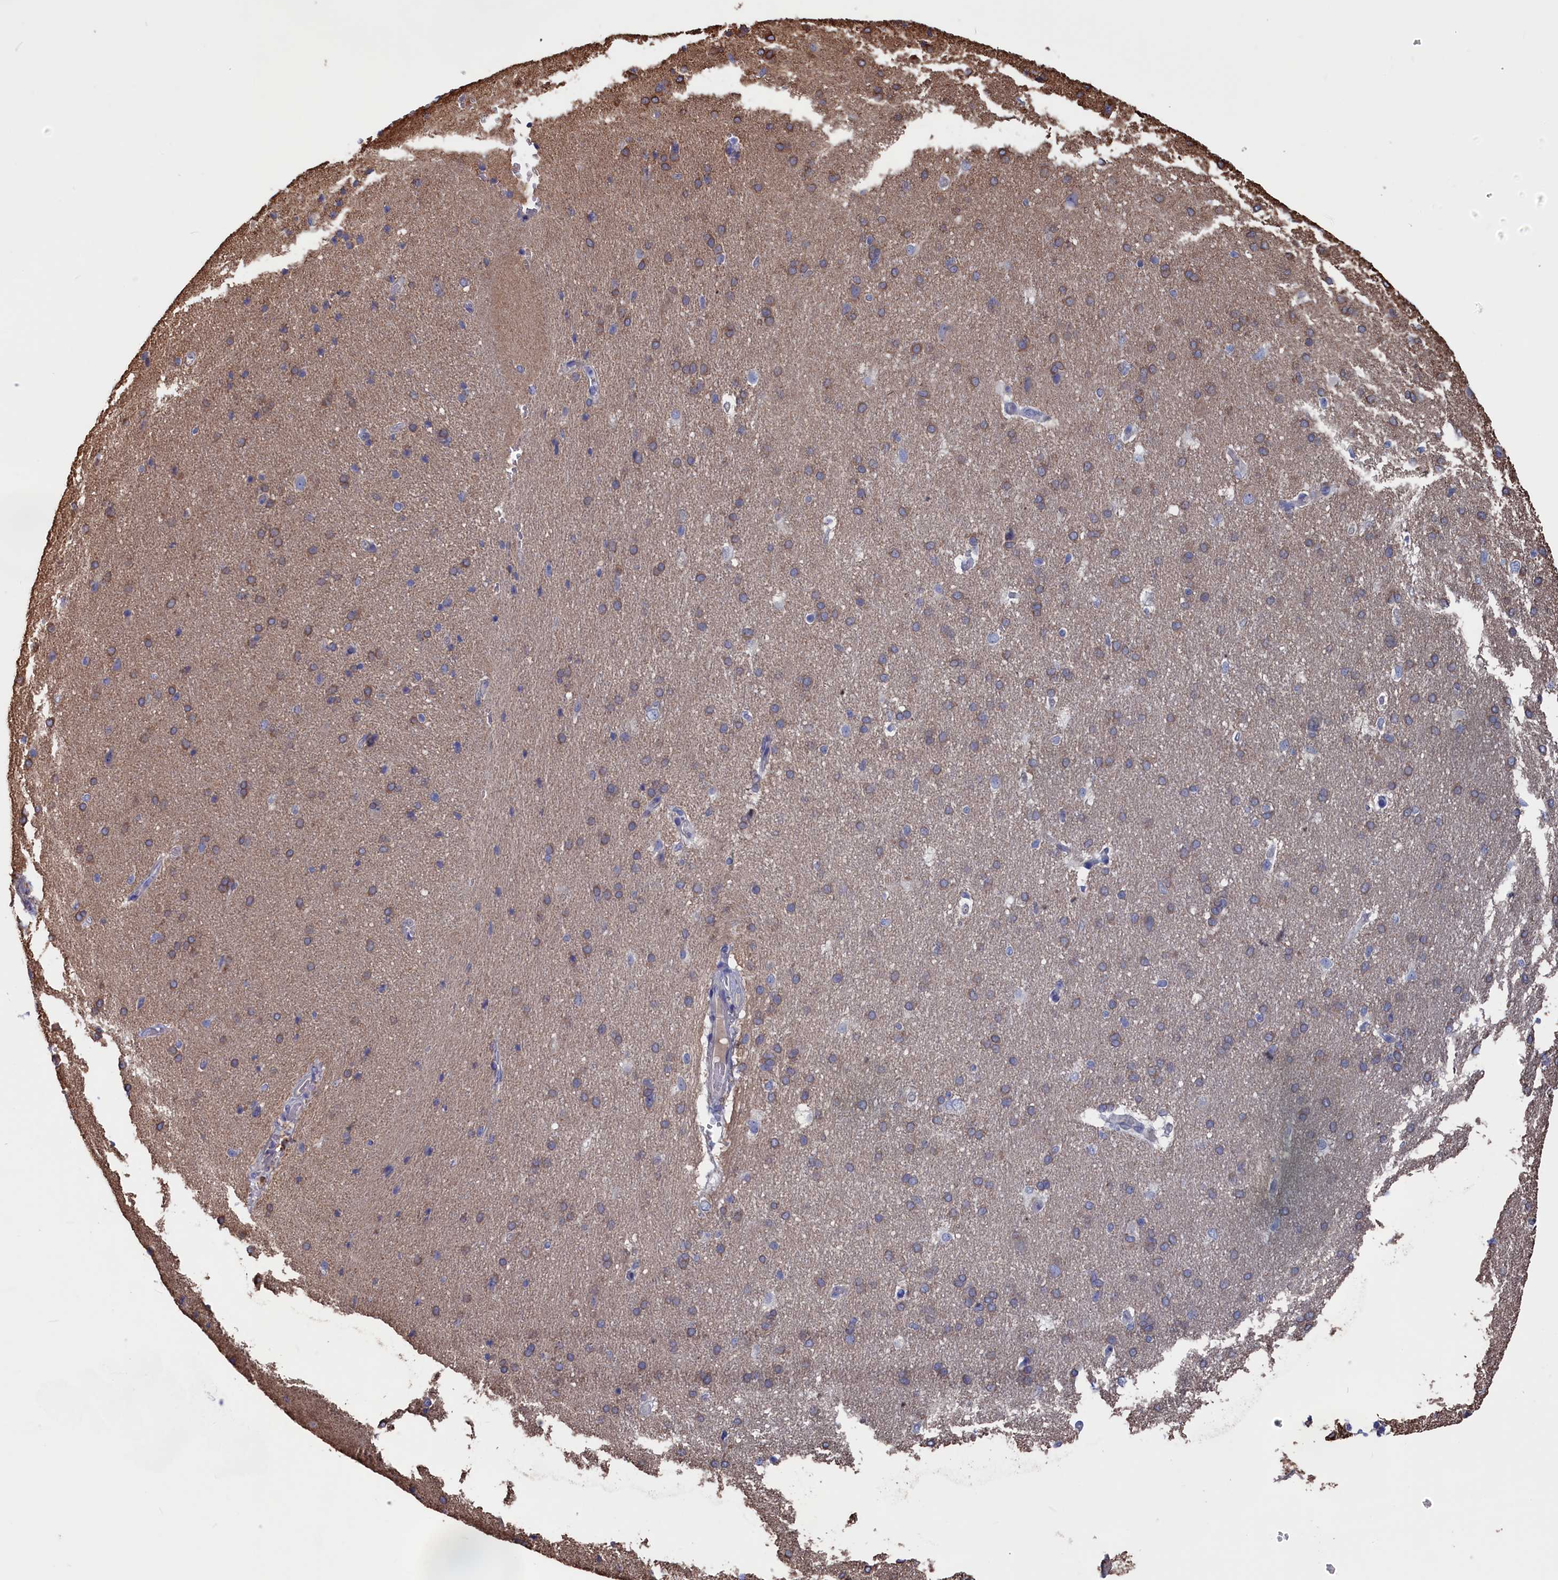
{"staining": {"intensity": "negative", "quantity": "none", "location": "none"}, "tissue": "cerebral cortex", "cell_type": "Endothelial cells", "image_type": "normal", "snomed": [{"axis": "morphology", "description": "Normal tissue, NOS"}, {"axis": "topography", "description": "Cerebral cortex"}], "caption": "A micrograph of cerebral cortex stained for a protein shows no brown staining in endothelial cells. (DAB immunohistochemistry visualized using brightfield microscopy, high magnification).", "gene": "NUTF2", "patient": {"sex": "male", "age": 62}}